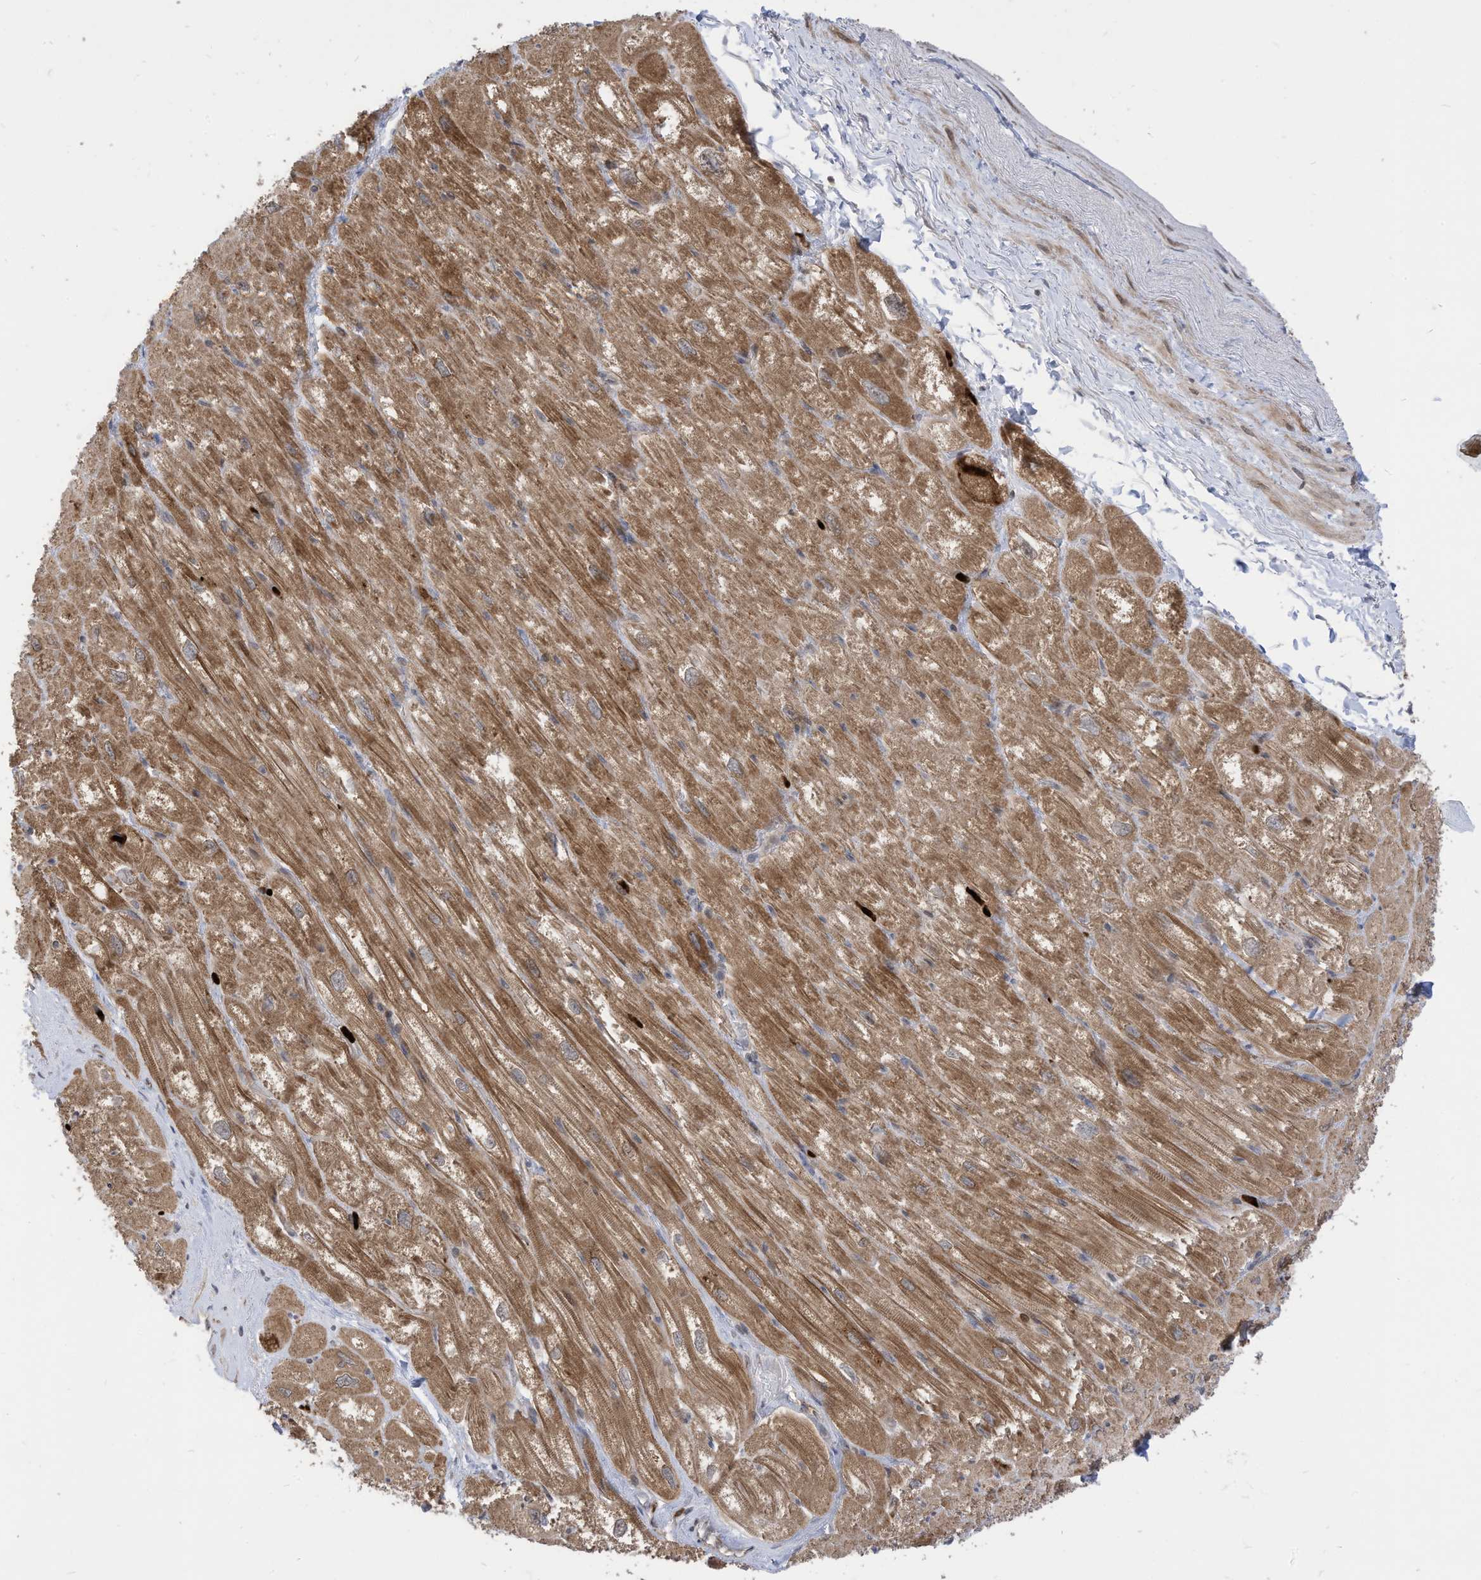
{"staining": {"intensity": "moderate", "quantity": ">75%", "location": "cytoplasmic/membranous"}, "tissue": "heart muscle", "cell_type": "Cardiomyocytes", "image_type": "normal", "snomed": [{"axis": "morphology", "description": "Normal tissue, NOS"}, {"axis": "topography", "description": "Heart"}], "caption": "Cardiomyocytes show medium levels of moderate cytoplasmic/membranous positivity in approximately >75% of cells in benign heart muscle.", "gene": "CNKSR1", "patient": {"sex": "male", "age": 50}}